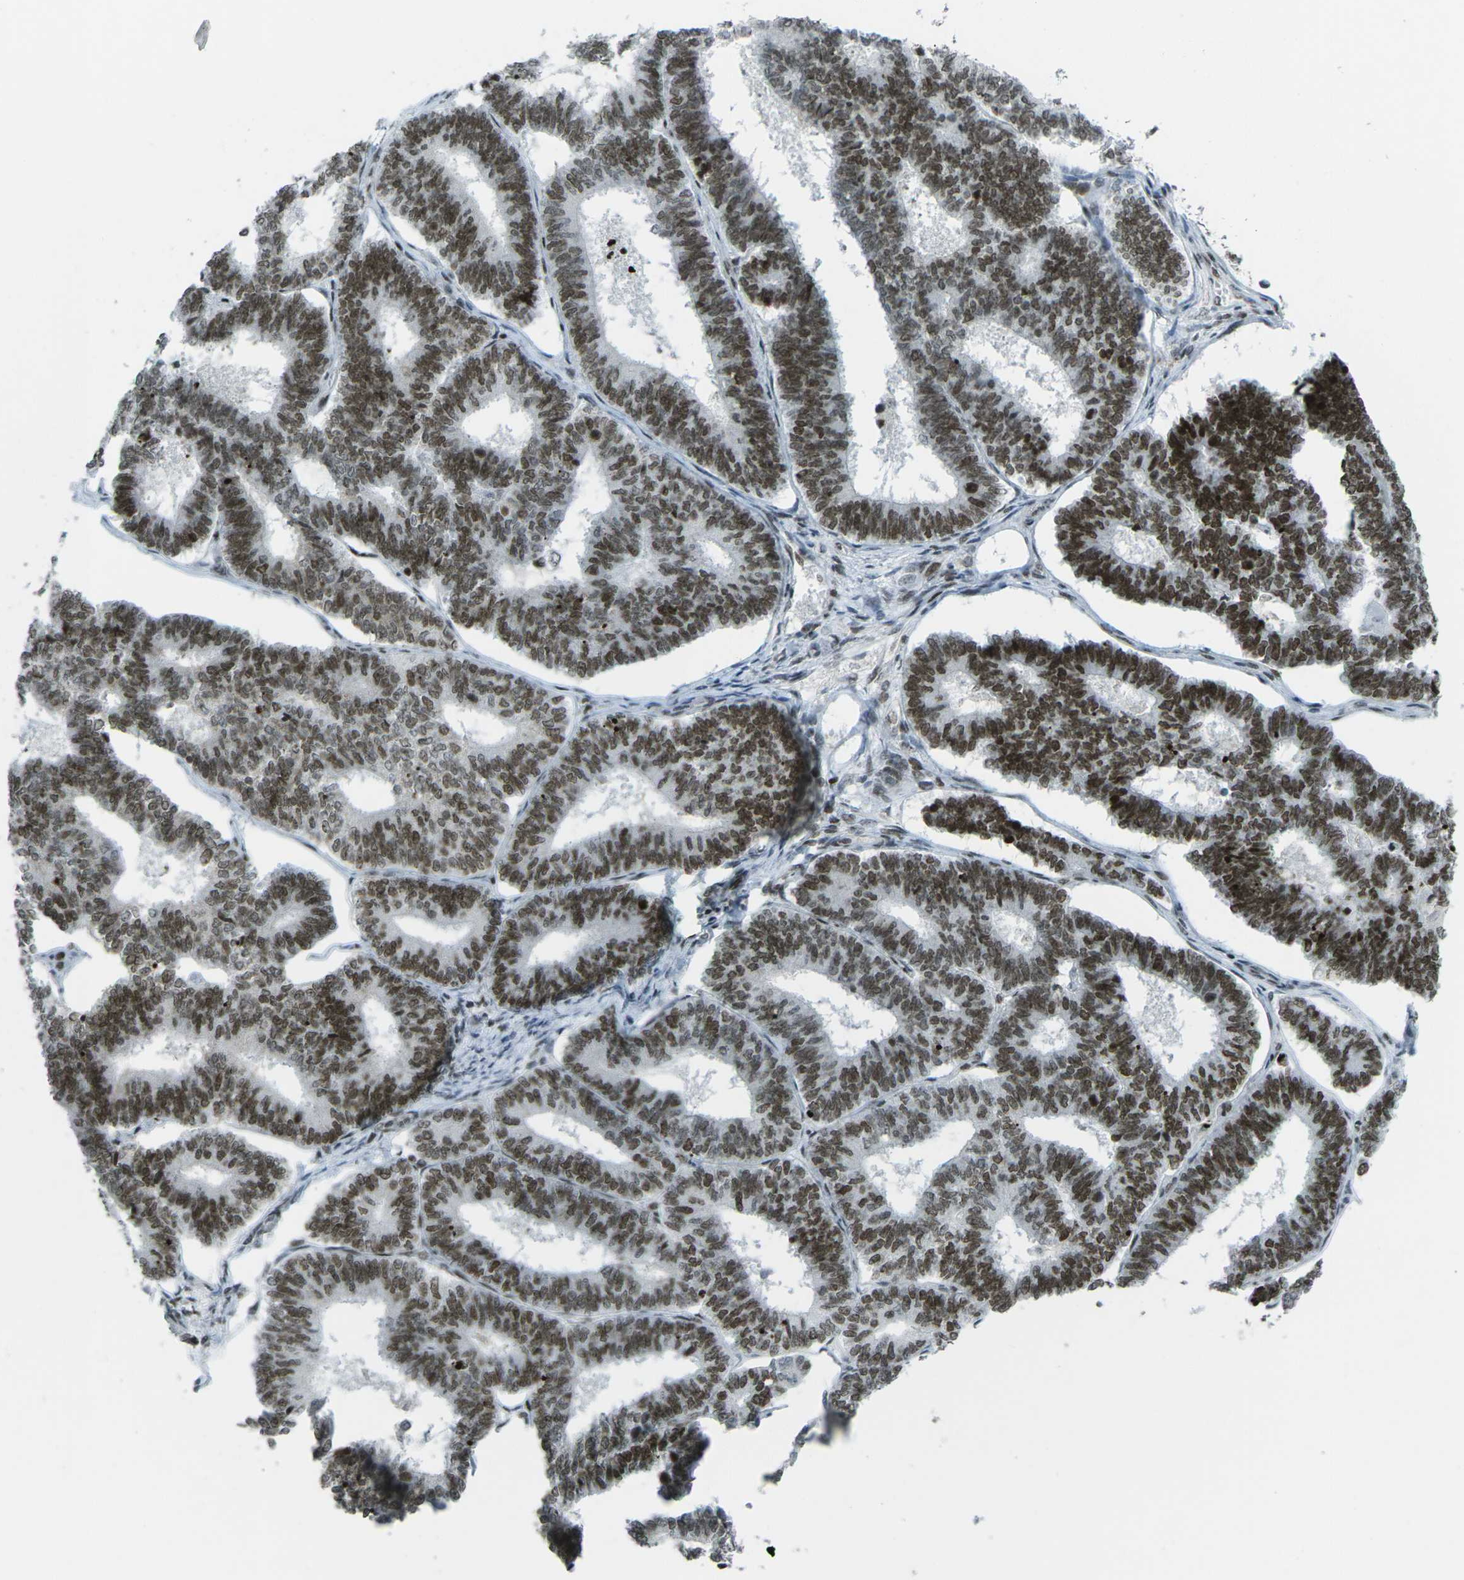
{"staining": {"intensity": "strong", "quantity": ">75%", "location": "nuclear"}, "tissue": "endometrial cancer", "cell_type": "Tumor cells", "image_type": "cancer", "snomed": [{"axis": "morphology", "description": "Adenocarcinoma, NOS"}, {"axis": "topography", "description": "Endometrium"}], "caption": "DAB (3,3'-diaminobenzidine) immunohistochemical staining of endometrial cancer displays strong nuclear protein staining in approximately >75% of tumor cells. (brown staining indicates protein expression, while blue staining denotes nuclei).", "gene": "EME1", "patient": {"sex": "female", "age": 70}}